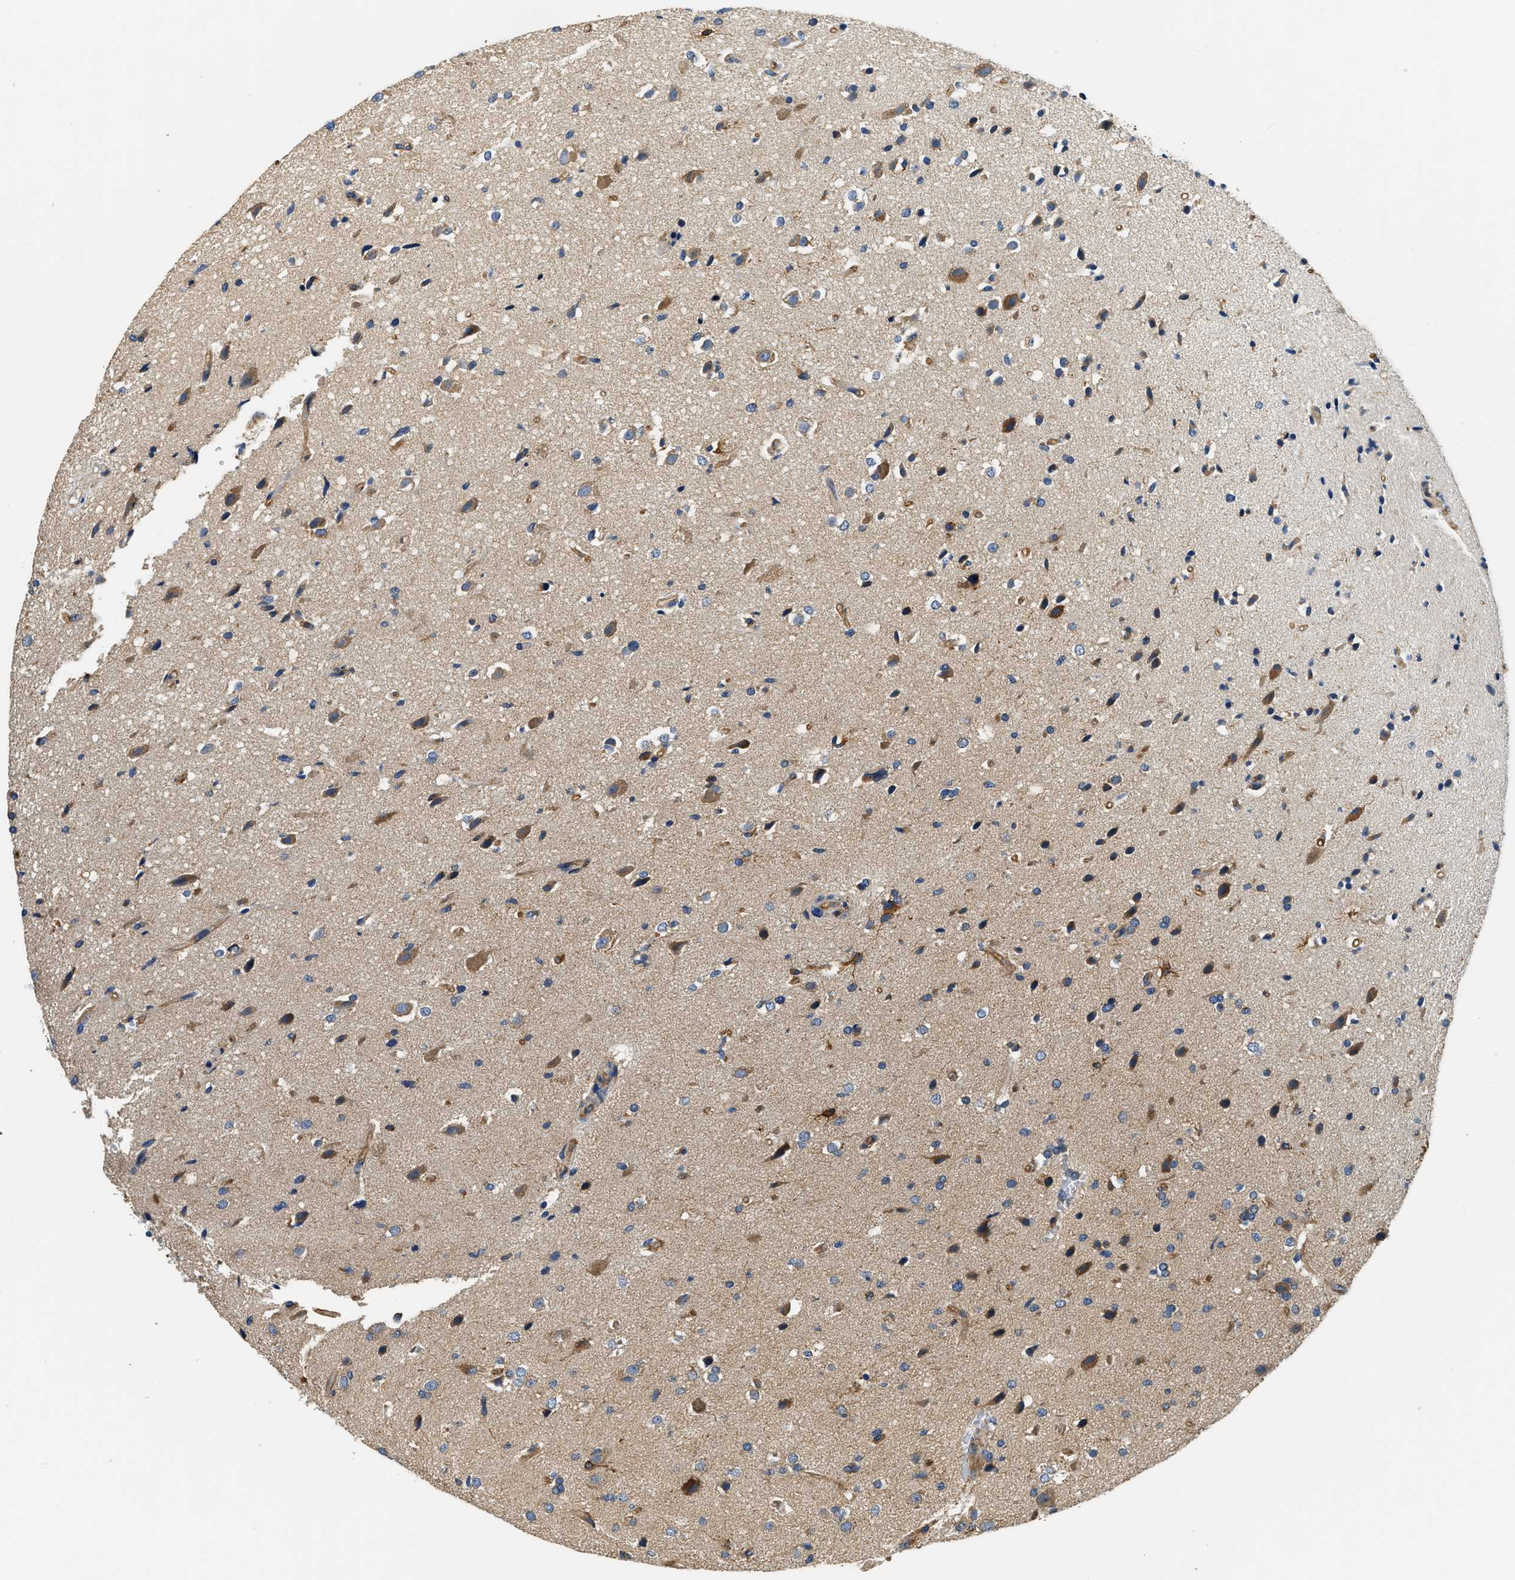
{"staining": {"intensity": "moderate", "quantity": "25%-75%", "location": "cytoplasmic/membranous"}, "tissue": "glioma", "cell_type": "Tumor cells", "image_type": "cancer", "snomed": [{"axis": "morphology", "description": "Glioma, malignant, High grade"}, {"axis": "topography", "description": "Brain"}], "caption": "Approximately 25%-75% of tumor cells in human glioma demonstrate moderate cytoplasmic/membranous protein staining as visualized by brown immunohistochemical staining.", "gene": "CSDE1", "patient": {"sex": "male", "age": 33}}